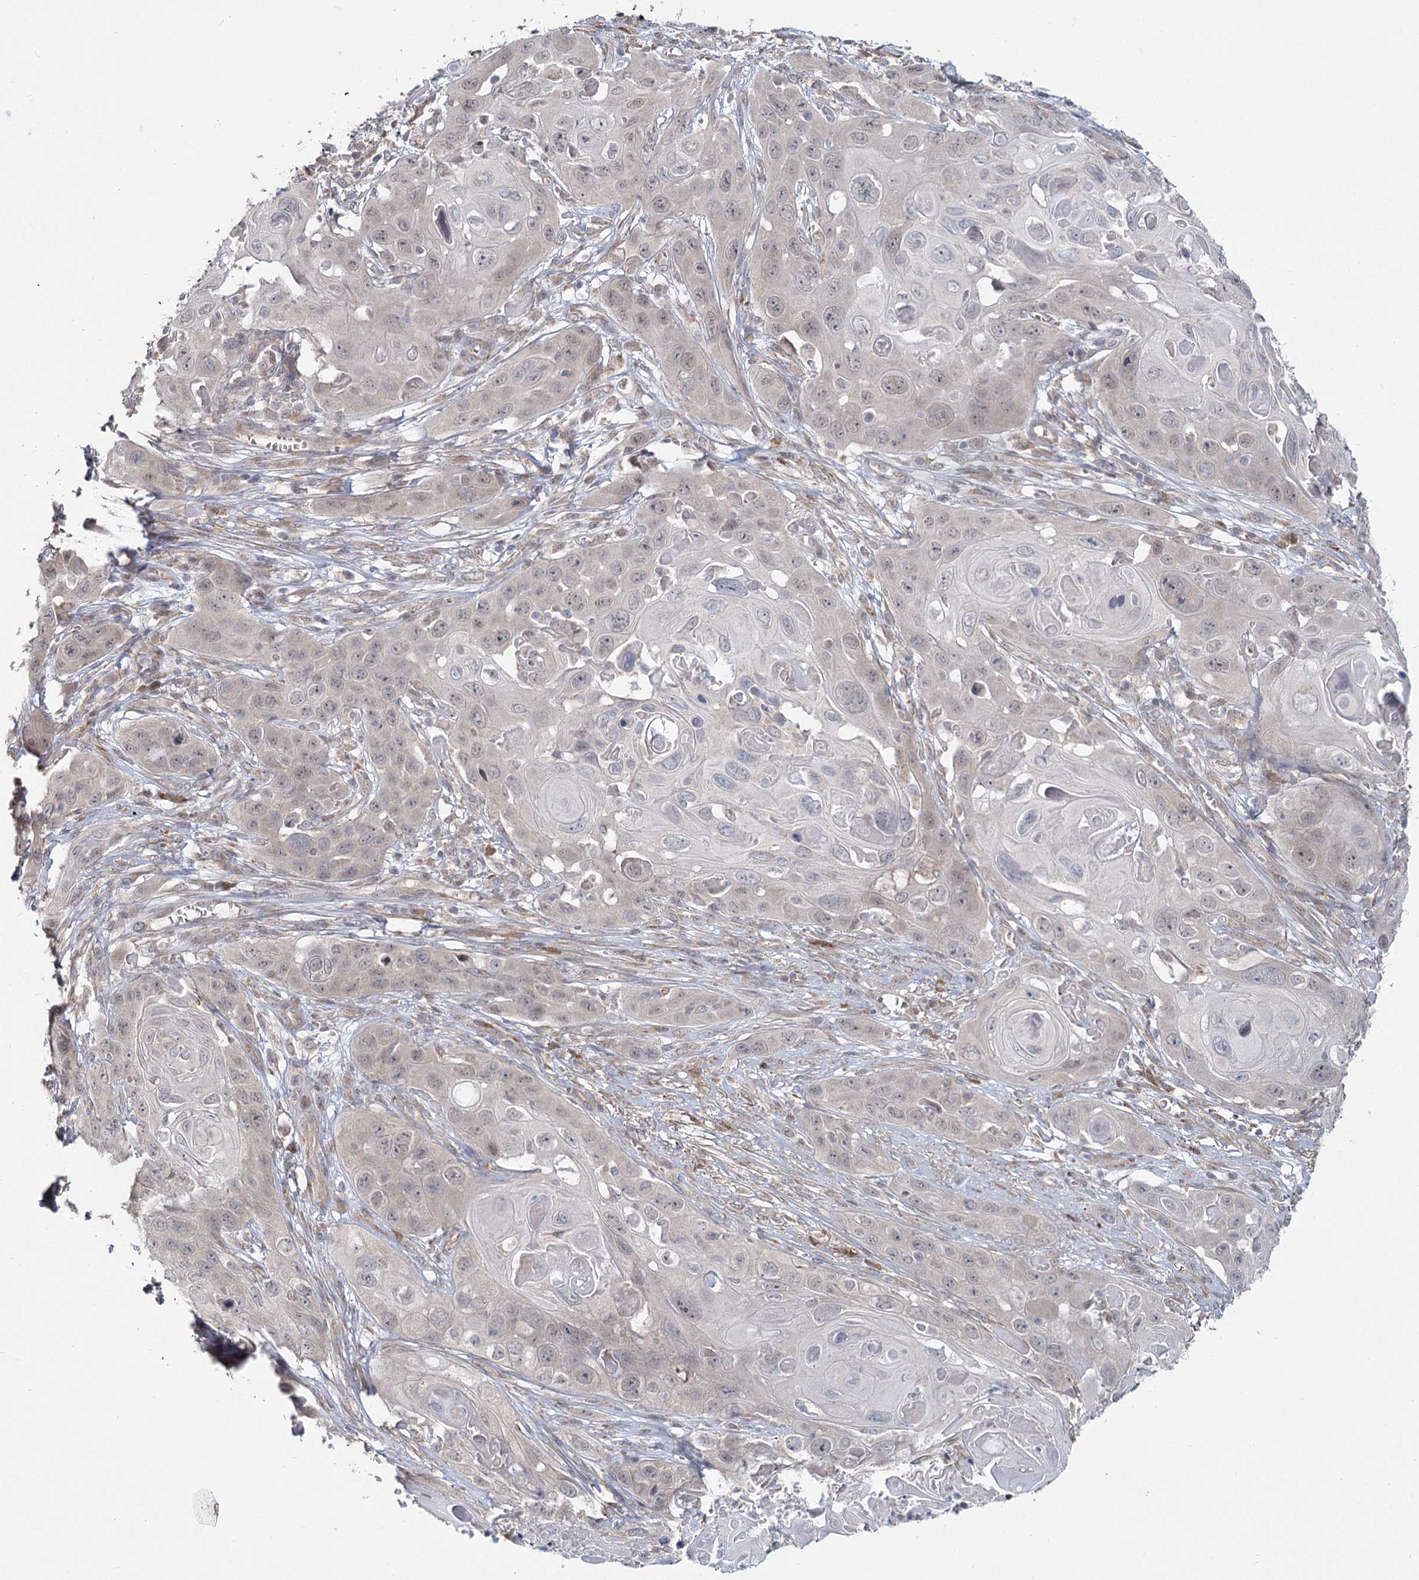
{"staining": {"intensity": "negative", "quantity": "none", "location": "none"}, "tissue": "skin cancer", "cell_type": "Tumor cells", "image_type": "cancer", "snomed": [{"axis": "morphology", "description": "Squamous cell carcinoma, NOS"}, {"axis": "topography", "description": "Skin"}], "caption": "Immunohistochemistry (IHC) image of neoplastic tissue: human skin cancer (squamous cell carcinoma) stained with DAB shows no significant protein staining in tumor cells.", "gene": "TBC1D9B", "patient": {"sex": "male", "age": 55}}